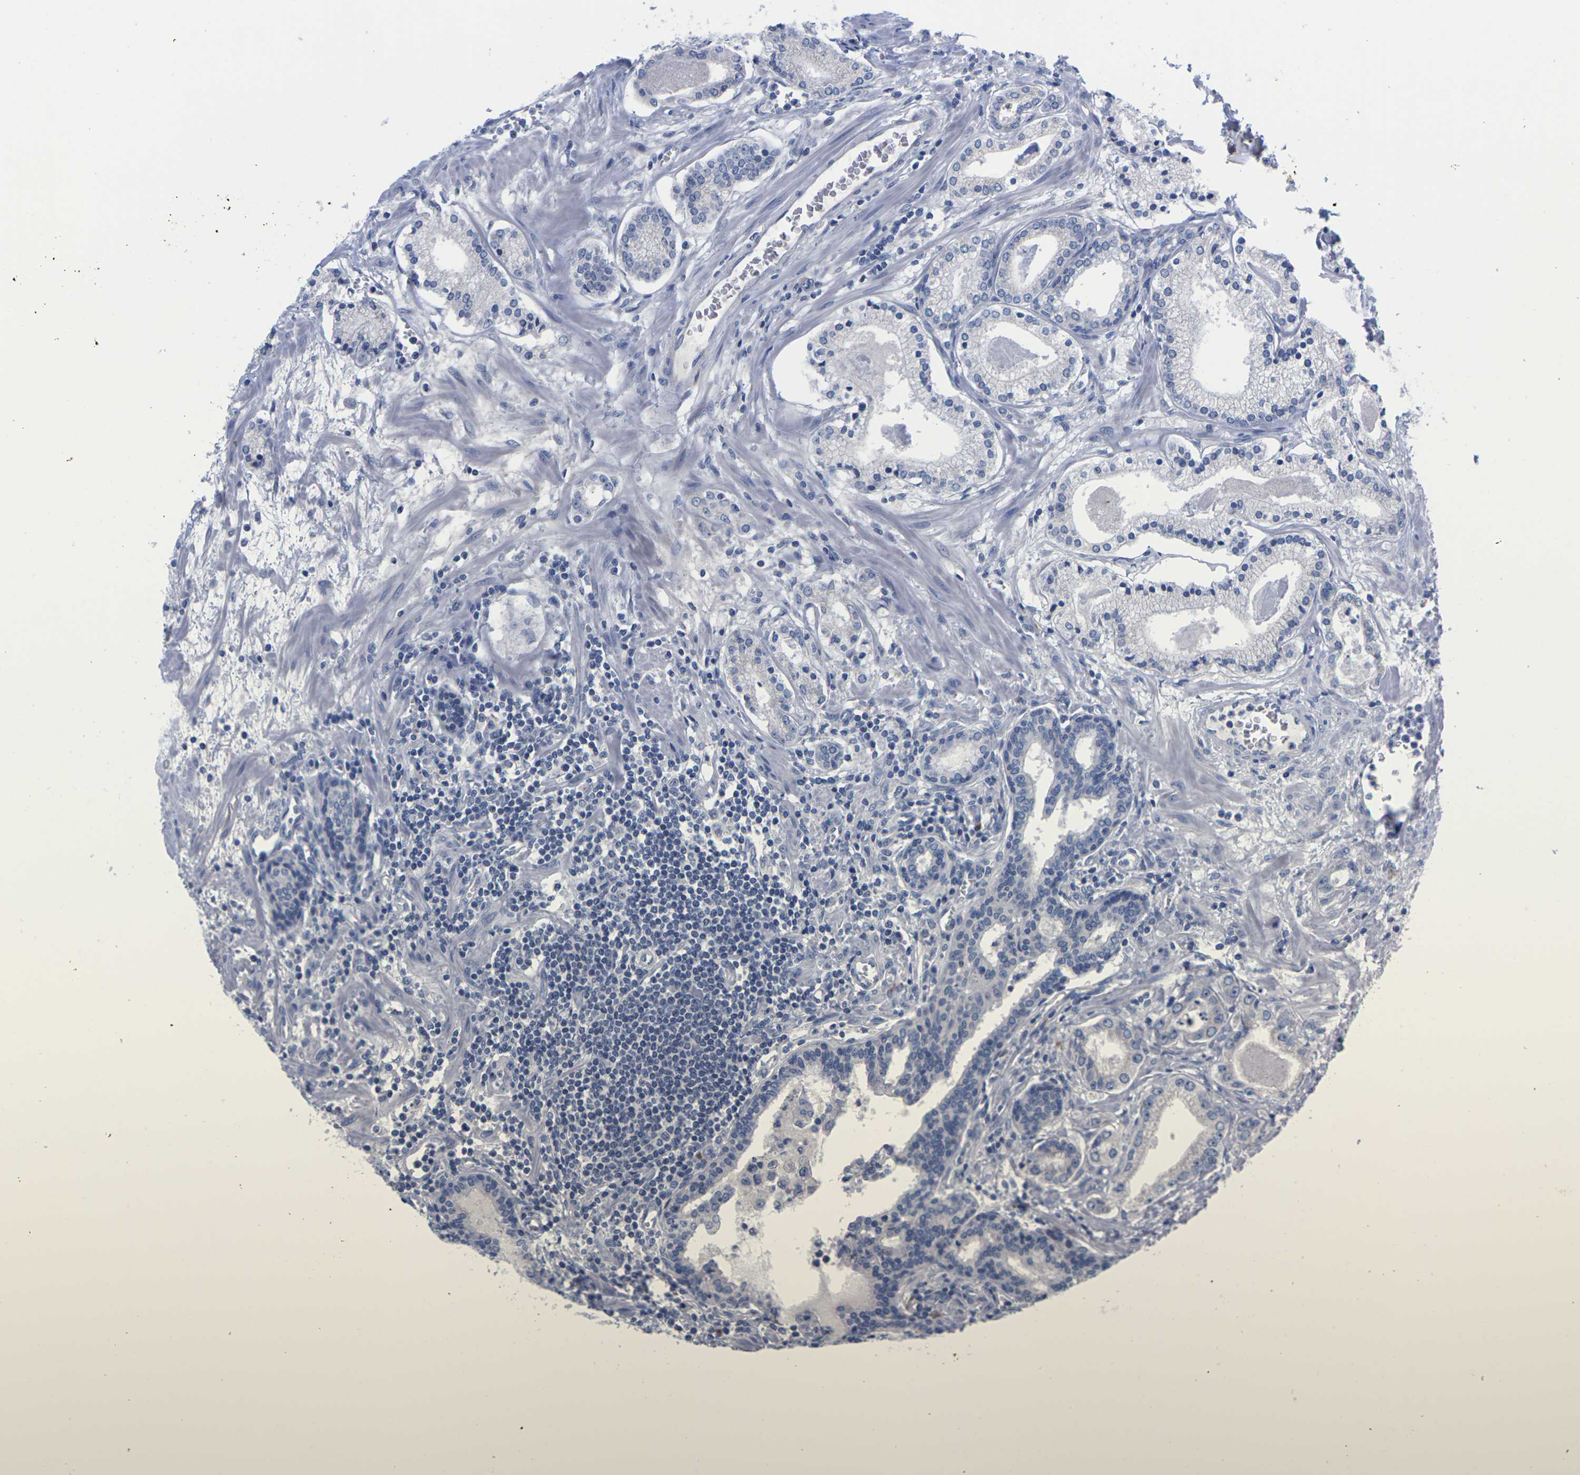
{"staining": {"intensity": "negative", "quantity": "none", "location": "none"}, "tissue": "prostate cancer", "cell_type": "Tumor cells", "image_type": "cancer", "snomed": [{"axis": "morphology", "description": "Adenocarcinoma, Low grade"}, {"axis": "topography", "description": "Prostate"}], "caption": "Tumor cells are negative for protein expression in human prostate cancer (low-grade adenocarcinoma).", "gene": "FAM210A", "patient": {"sex": "male", "age": 59}}